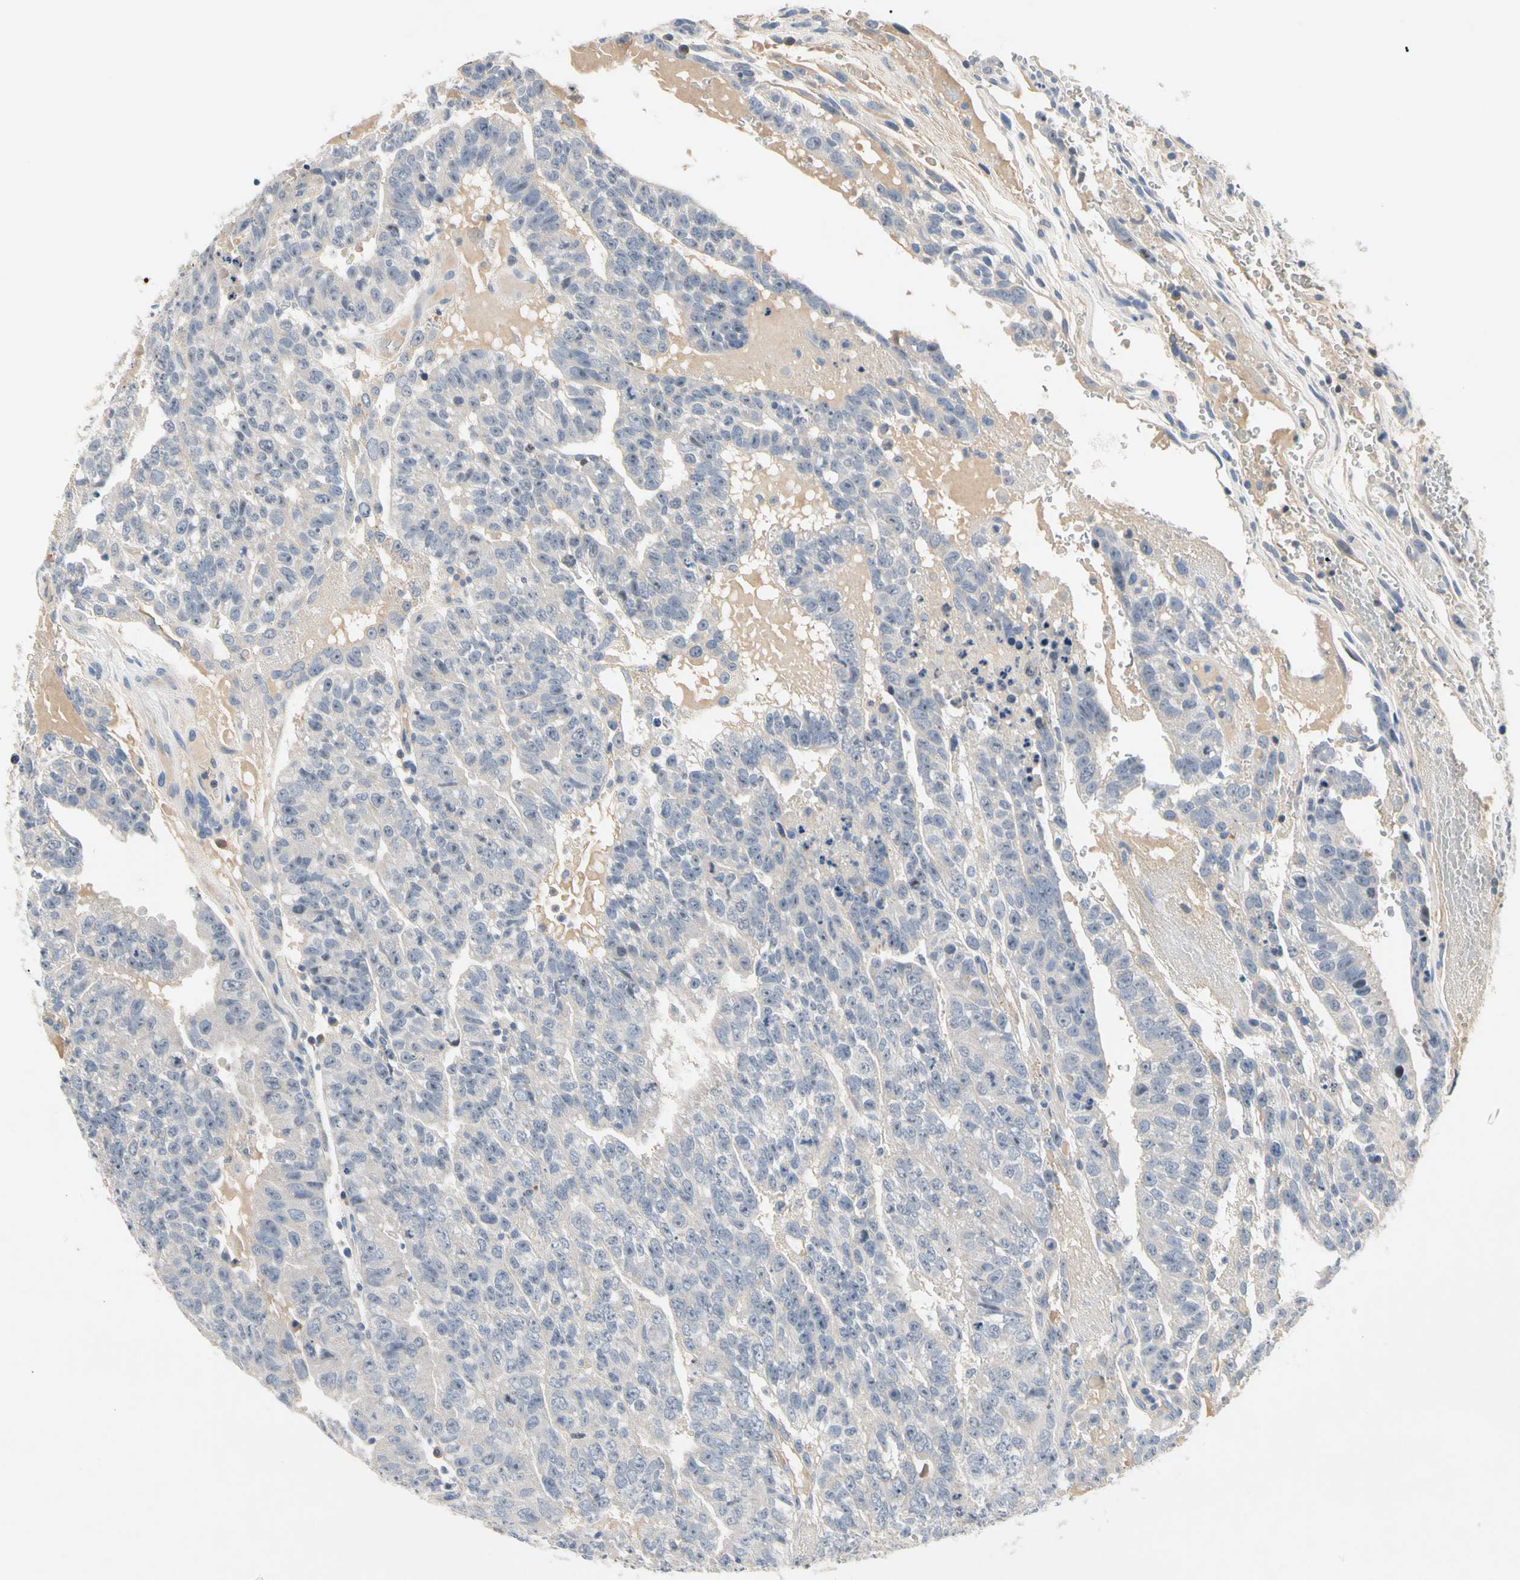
{"staining": {"intensity": "negative", "quantity": "none", "location": "none"}, "tissue": "testis cancer", "cell_type": "Tumor cells", "image_type": "cancer", "snomed": [{"axis": "morphology", "description": "Seminoma, NOS"}, {"axis": "morphology", "description": "Carcinoma, Embryonal, NOS"}, {"axis": "topography", "description": "Testis"}], "caption": "High power microscopy photomicrograph of an IHC image of testis cancer (seminoma), revealing no significant positivity in tumor cells. The staining was performed using DAB (3,3'-diaminobenzidine) to visualize the protein expression in brown, while the nuclei were stained in blue with hematoxylin (Magnification: 20x).", "gene": "GAS6", "patient": {"sex": "male", "age": 52}}